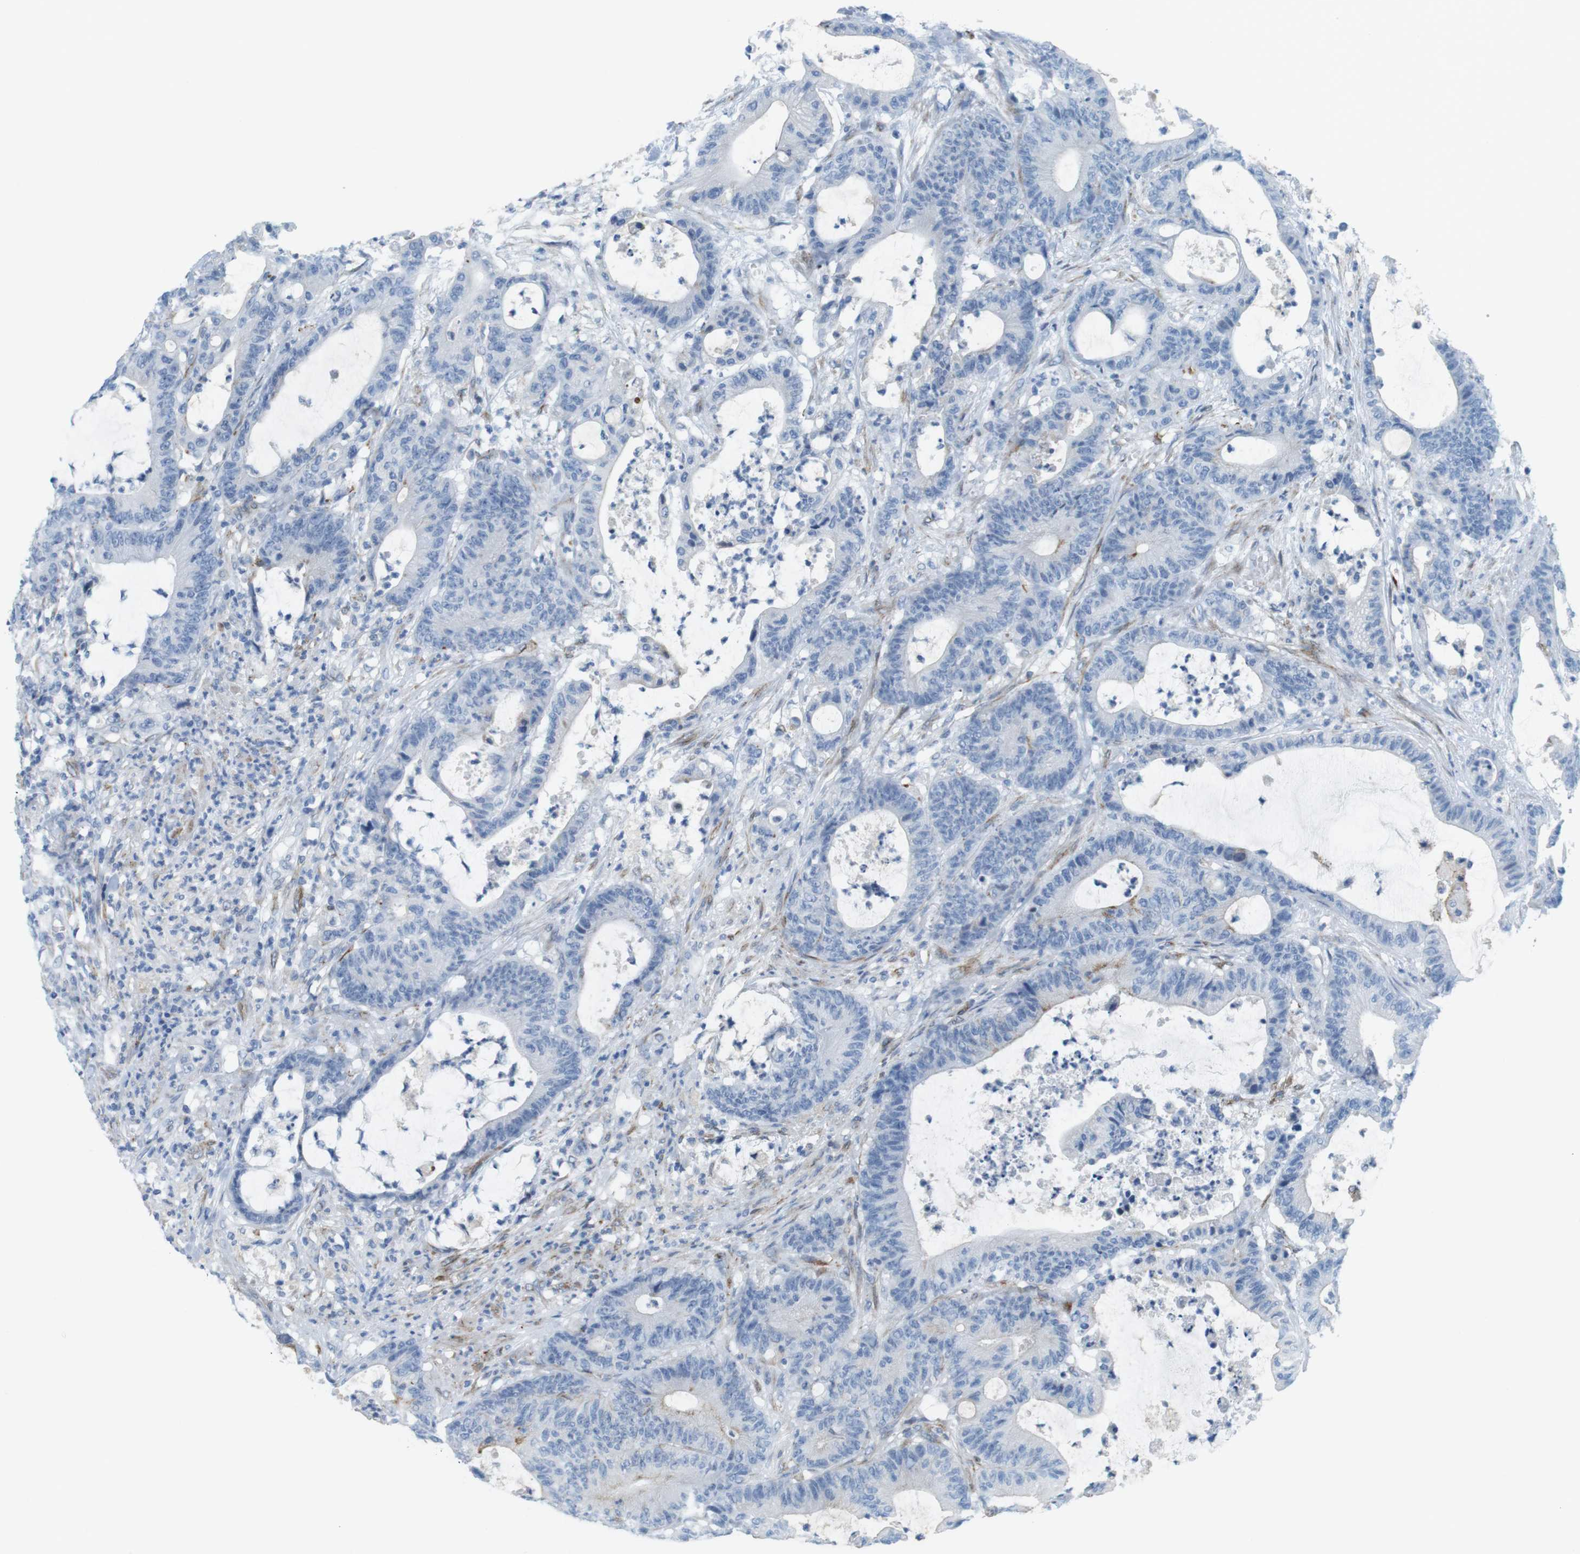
{"staining": {"intensity": "negative", "quantity": "none", "location": "none"}, "tissue": "colorectal cancer", "cell_type": "Tumor cells", "image_type": "cancer", "snomed": [{"axis": "morphology", "description": "Adenocarcinoma, NOS"}, {"axis": "topography", "description": "Colon"}], "caption": "Immunohistochemistry photomicrograph of neoplastic tissue: colorectal adenocarcinoma stained with DAB (3,3'-diaminobenzidine) reveals no significant protein staining in tumor cells.", "gene": "MYH9", "patient": {"sex": "female", "age": 84}}